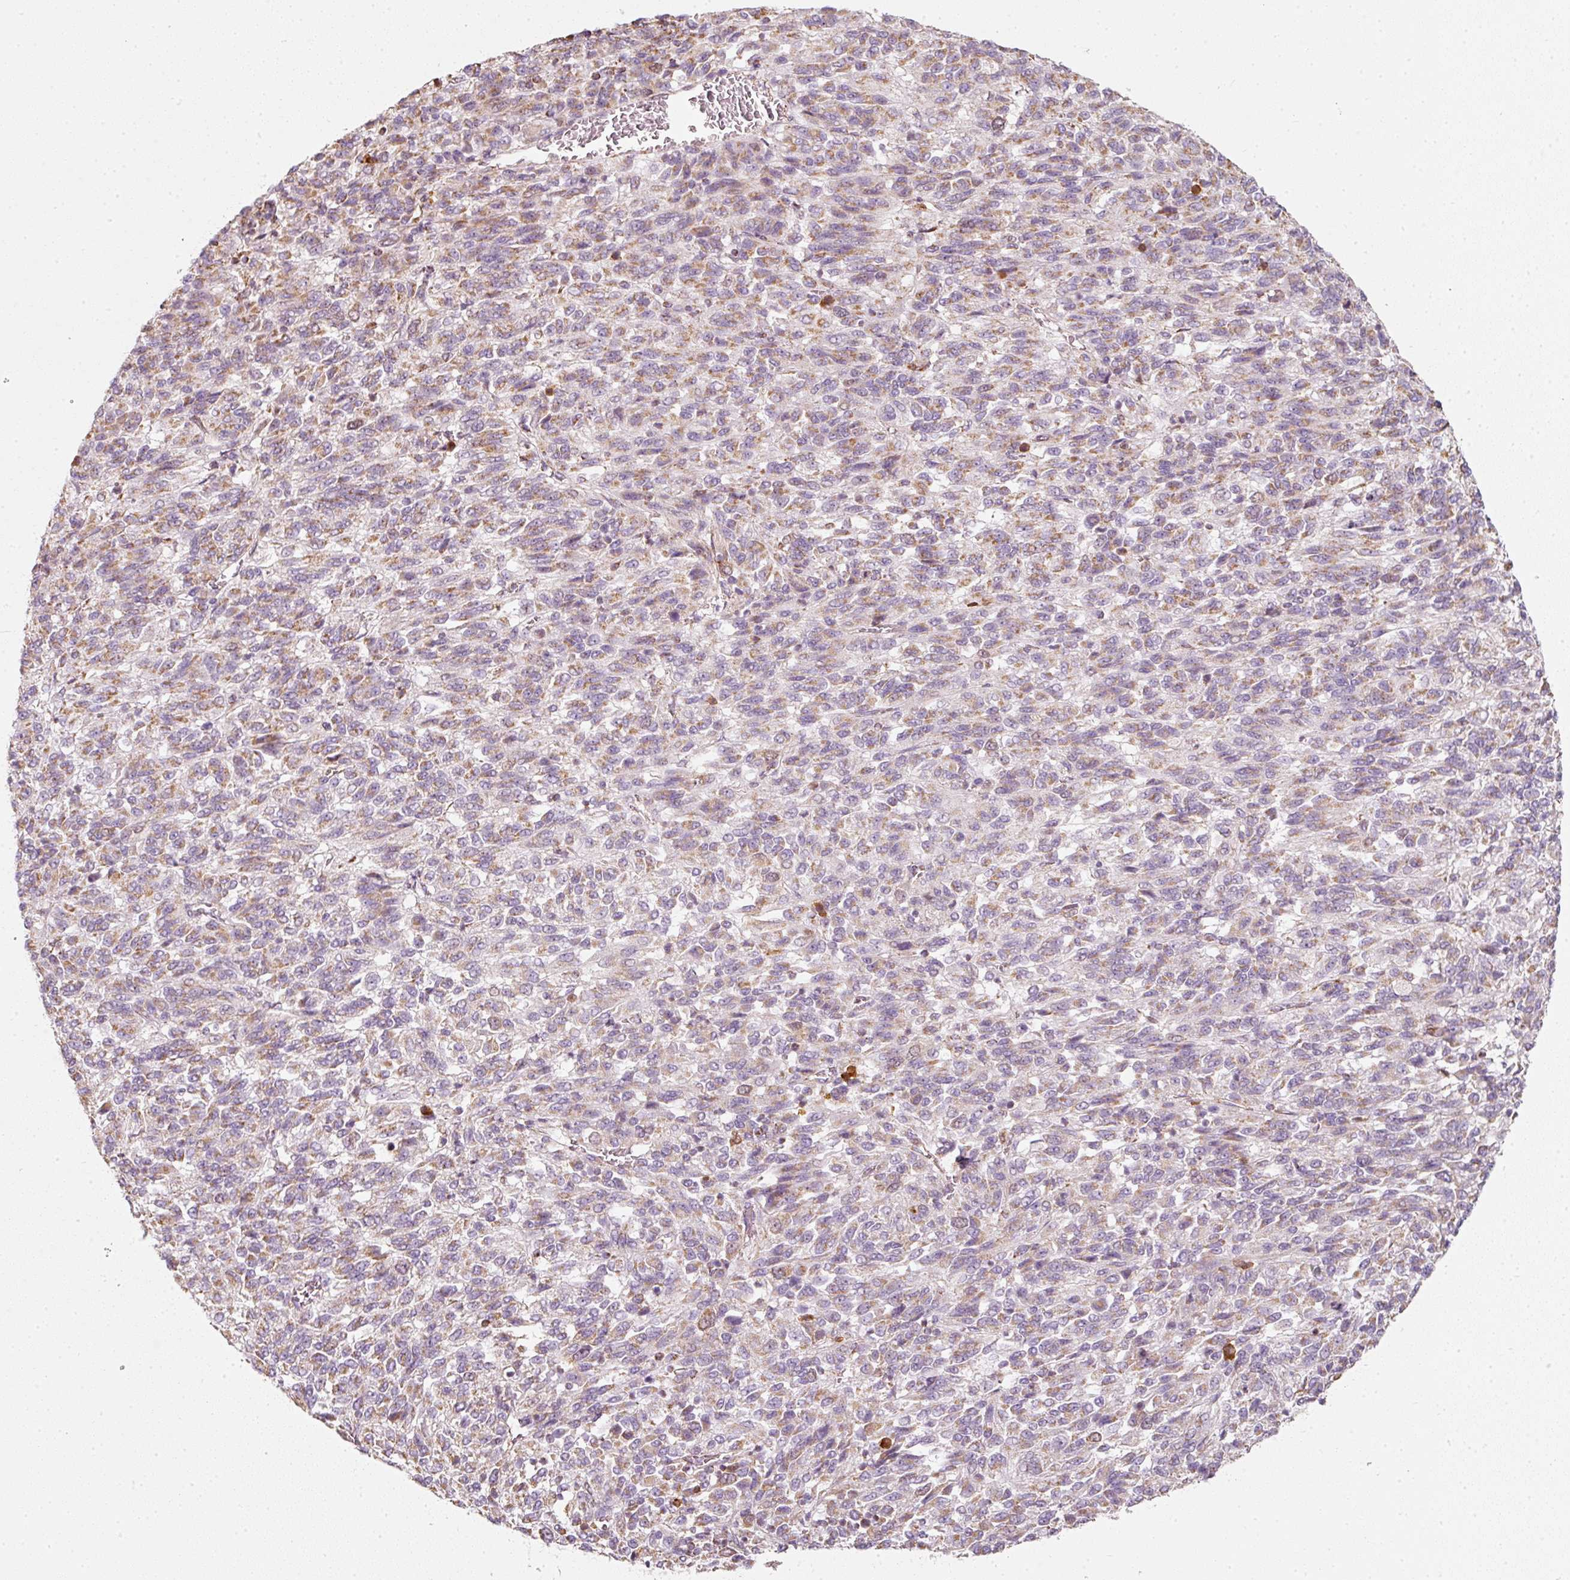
{"staining": {"intensity": "moderate", "quantity": "25%-75%", "location": "cytoplasmic/membranous"}, "tissue": "melanoma", "cell_type": "Tumor cells", "image_type": "cancer", "snomed": [{"axis": "morphology", "description": "Malignant melanoma, Metastatic site"}, {"axis": "topography", "description": "Lung"}], "caption": "Tumor cells show medium levels of moderate cytoplasmic/membranous positivity in about 25%-75% of cells in human melanoma.", "gene": "DUT", "patient": {"sex": "male", "age": 64}}